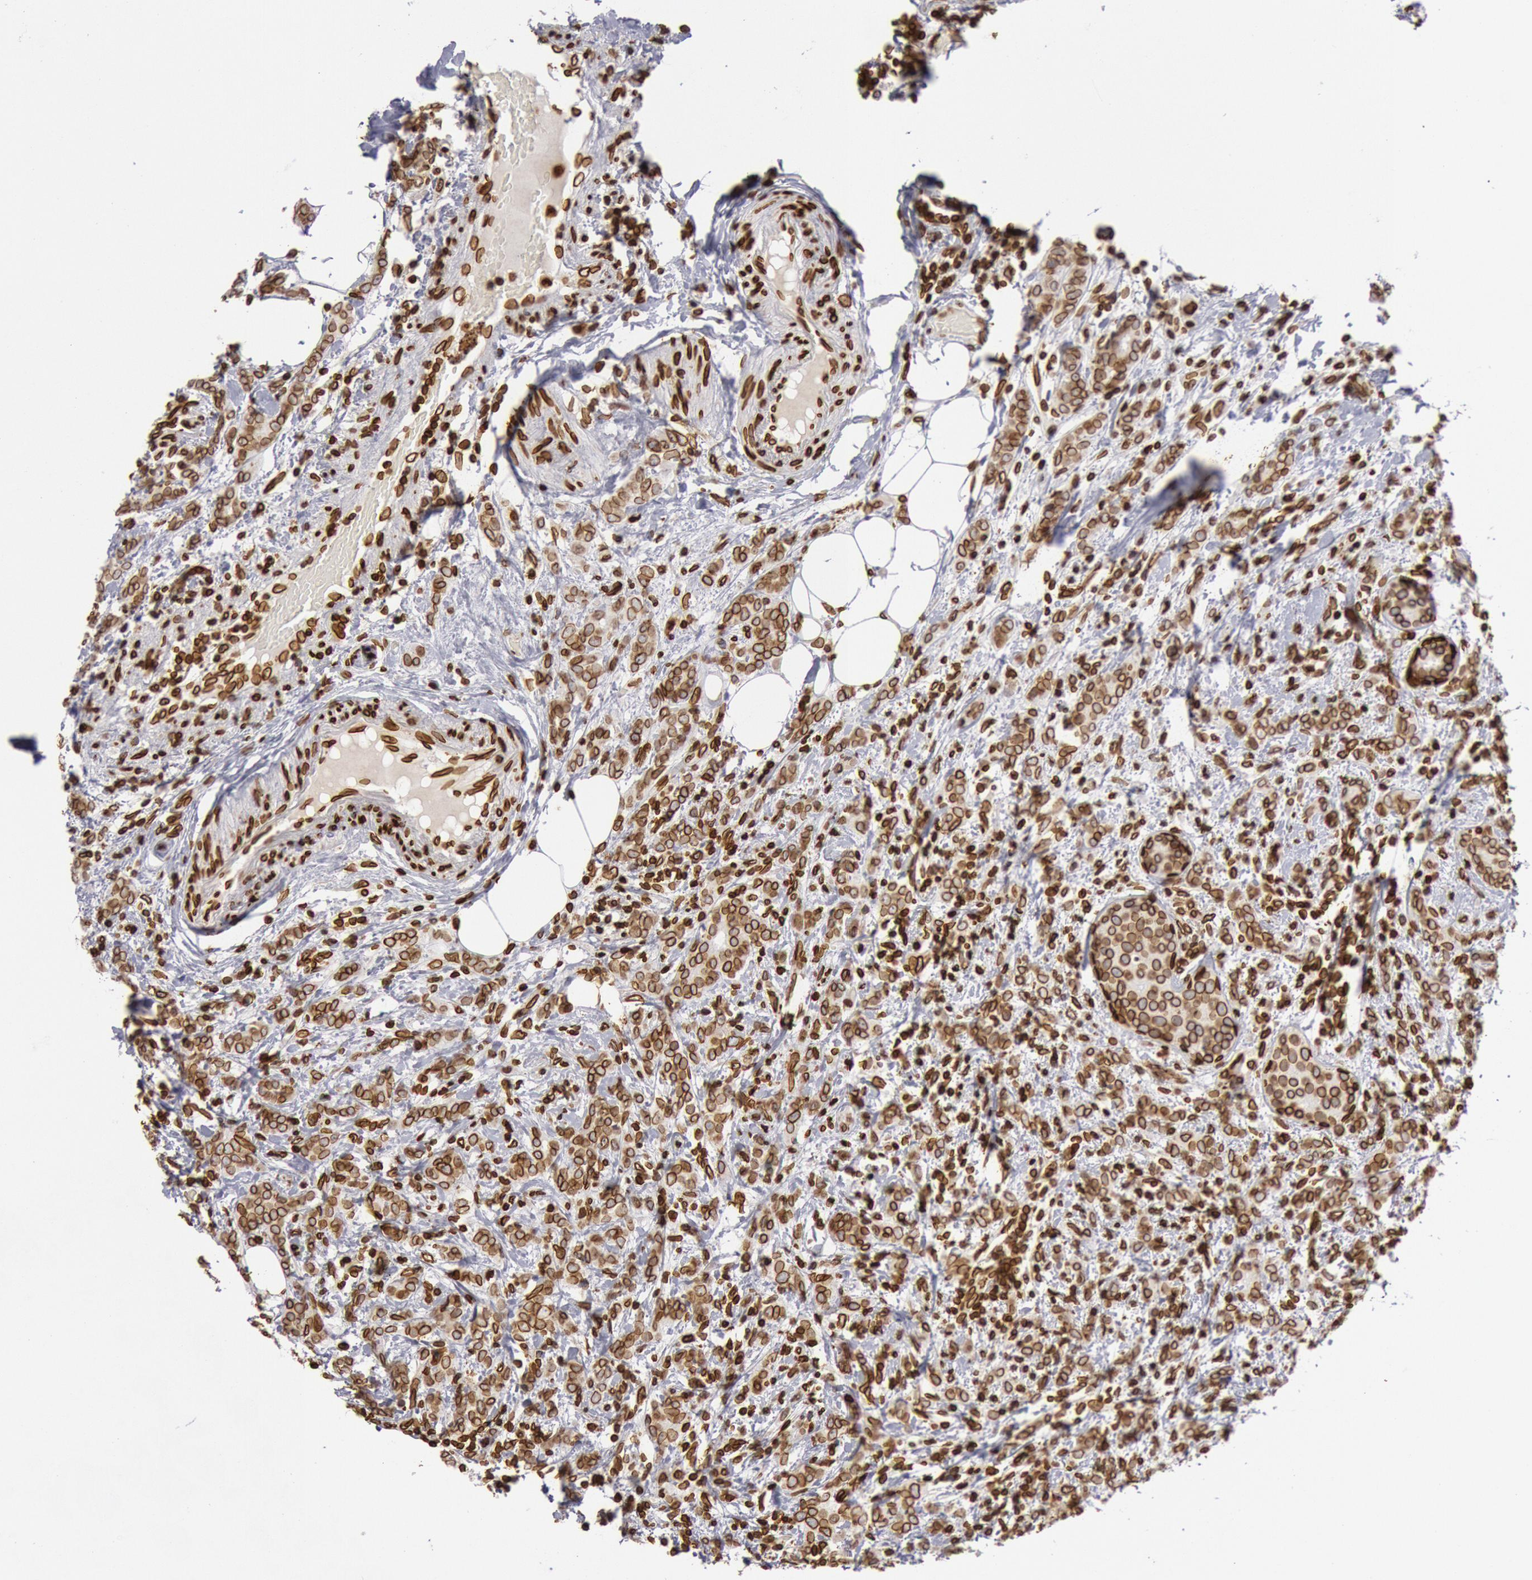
{"staining": {"intensity": "strong", "quantity": ">75%", "location": "nuclear"}, "tissue": "breast cancer", "cell_type": "Tumor cells", "image_type": "cancer", "snomed": [{"axis": "morphology", "description": "Duct carcinoma"}, {"axis": "topography", "description": "Breast"}], "caption": "Brown immunohistochemical staining in human breast cancer demonstrates strong nuclear positivity in about >75% of tumor cells. Immunohistochemistry (ihc) stains the protein in brown and the nuclei are stained blue.", "gene": "SUN2", "patient": {"sex": "female", "age": 53}}